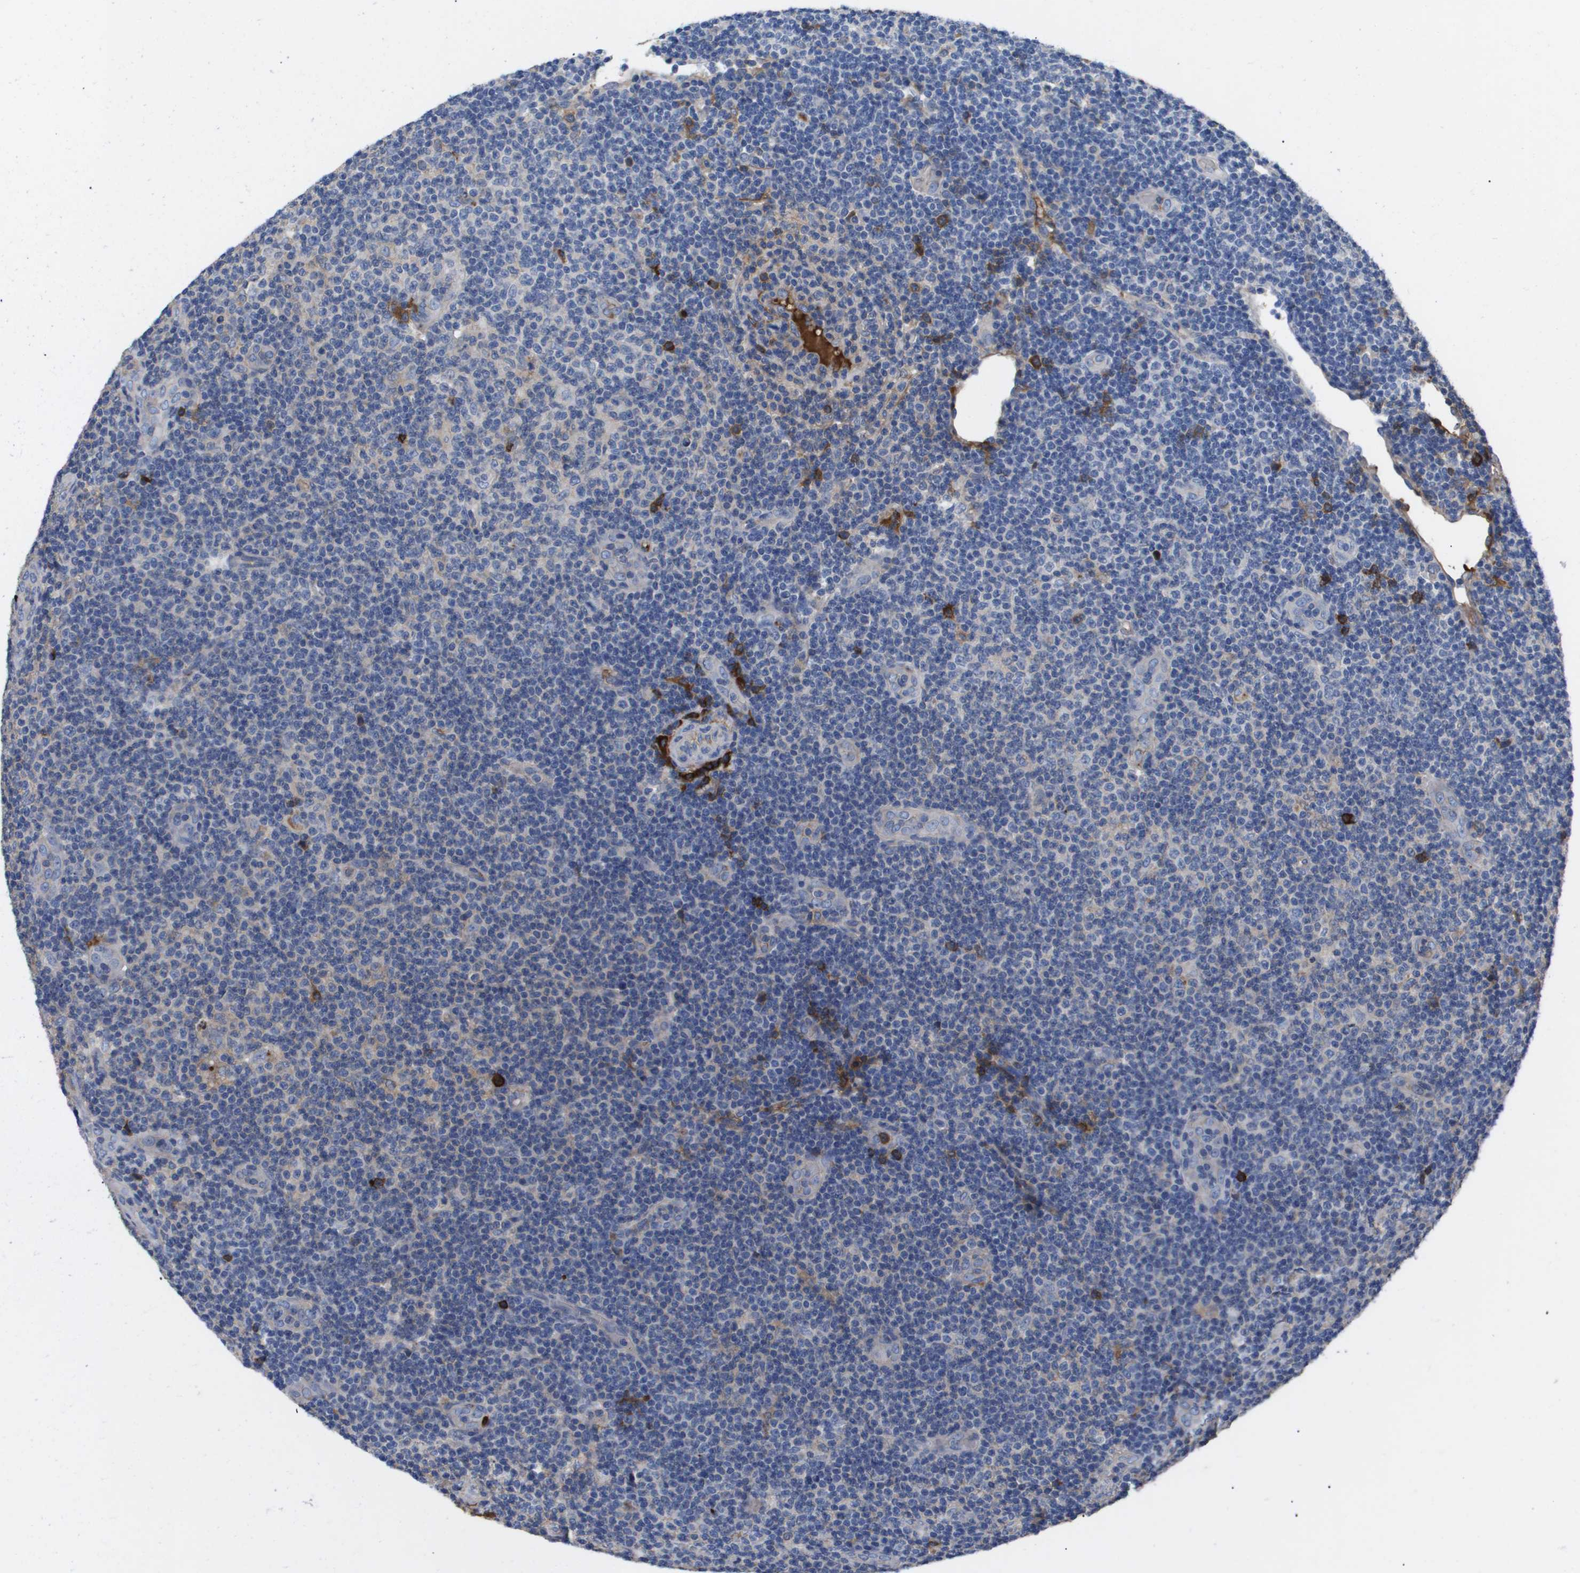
{"staining": {"intensity": "negative", "quantity": "none", "location": "none"}, "tissue": "lymphoma", "cell_type": "Tumor cells", "image_type": "cancer", "snomed": [{"axis": "morphology", "description": "Malignant lymphoma, non-Hodgkin's type, Low grade"}, {"axis": "topography", "description": "Lymph node"}], "caption": "A high-resolution photomicrograph shows immunohistochemistry (IHC) staining of malignant lymphoma, non-Hodgkin's type (low-grade), which exhibits no significant positivity in tumor cells.", "gene": "SERPINA6", "patient": {"sex": "male", "age": 83}}